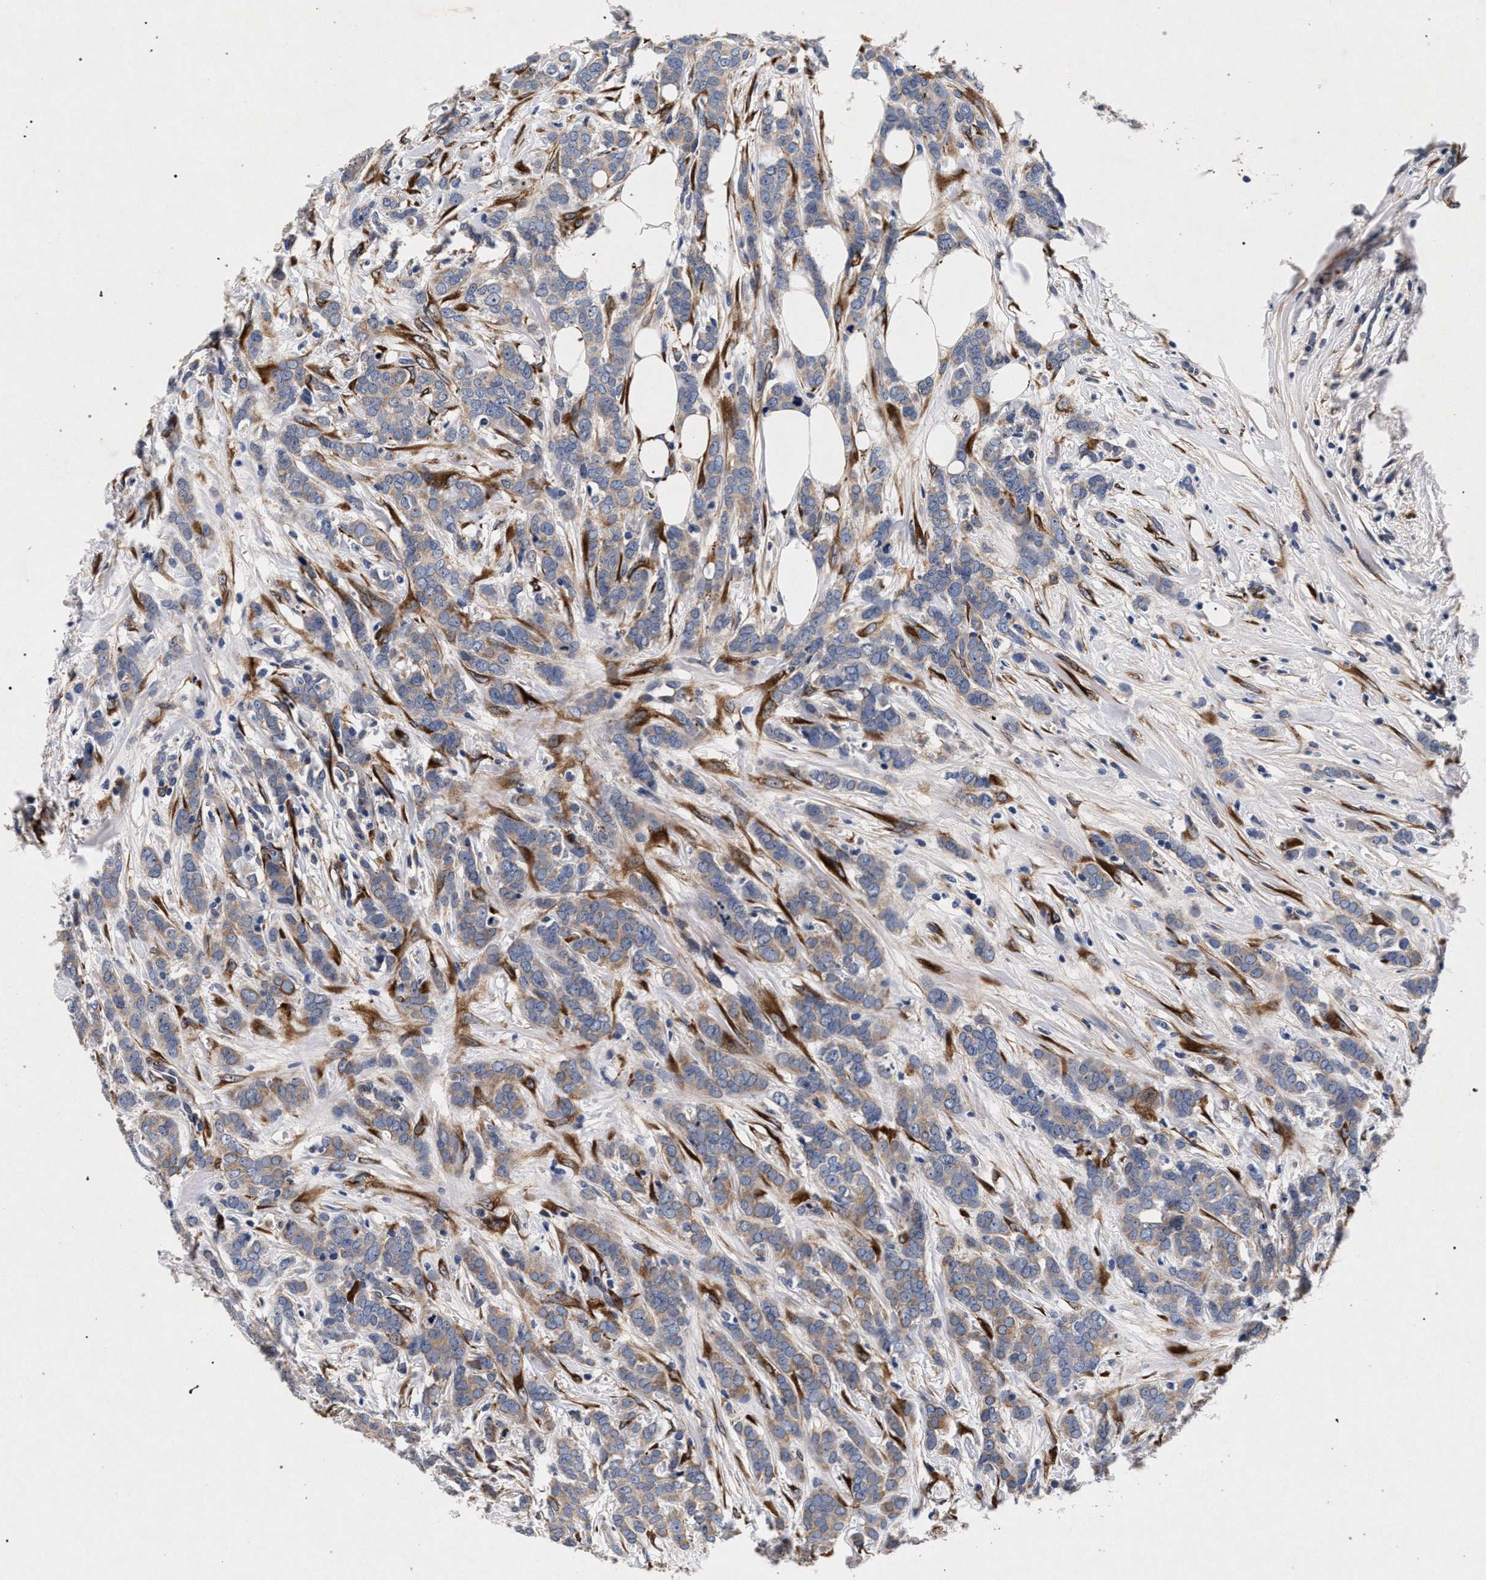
{"staining": {"intensity": "negative", "quantity": "none", "location": "none"}, "tissue": "breast cancer", "cell_type": "Tumor cells", "image_type": "cancer", "snomed": [{"axis": "morphology", "description": "Lobular carcinoma"}, {"axis": "topography", "description": "Skin"}, {"axis": "topography", "description": "Breast"}], "caption": "The histopathology image reveals no significant expression in tumor cells of breast lobular carcinoma.", "gene": "NEK7", "patient": {"sex": "female", "age": 46}}